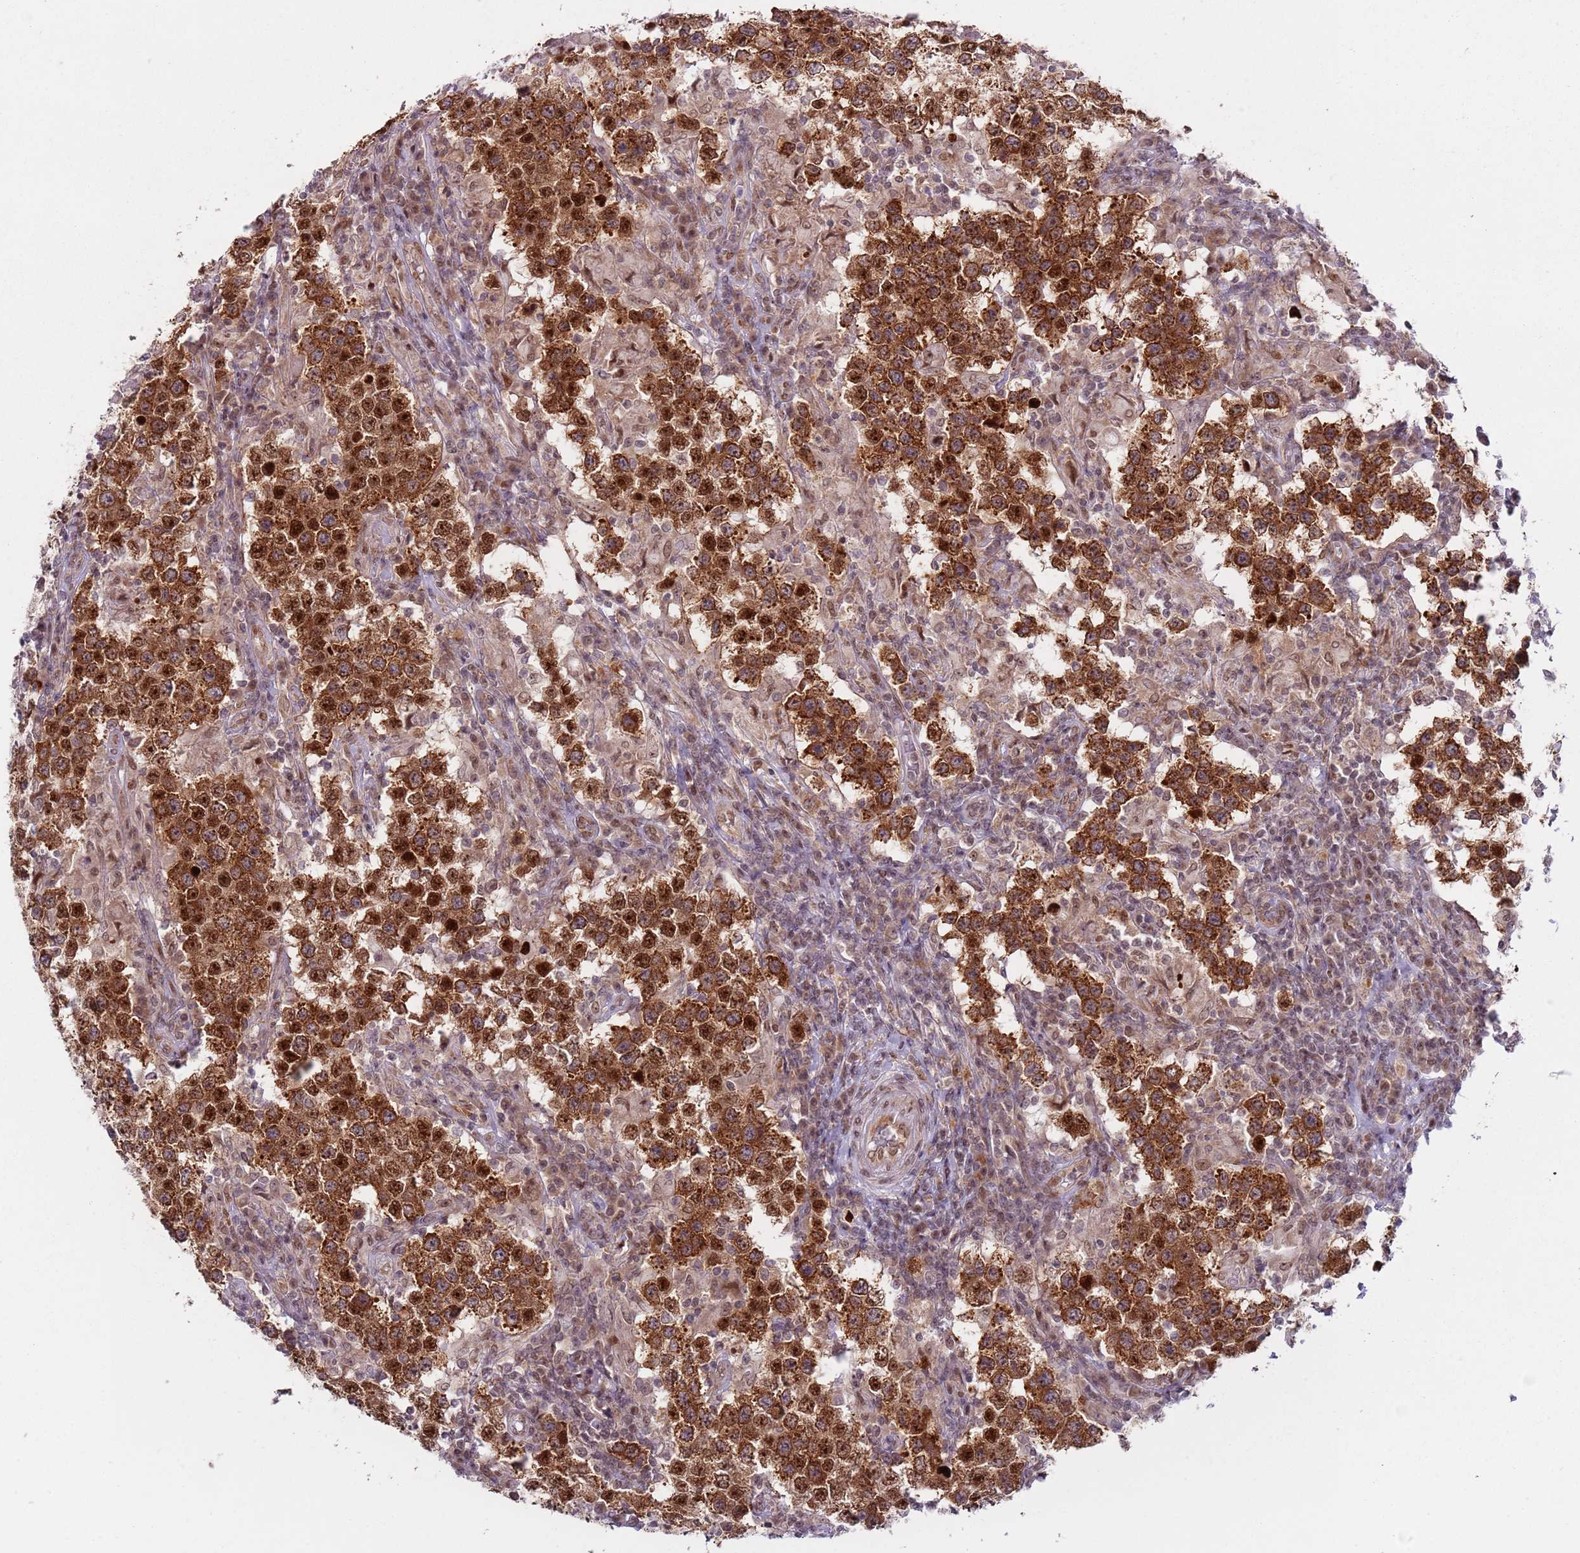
{"staining": {"intensity": "strong", "quantity": ">75%", "location": "cytoplasmic/membranous,nuclear"}, "tissue": "testis cancer", "cell_type": "Tumor cells", "image_type": "cancer", "snomed": [{"axis": "morphology", "description": "Seminoma, NOS"}, {"axis": "morphology", "description": "Carcinoma, Embryonal, NOS"}, {"axis": "topography", "description": "Testis"}], "caption": "Protein staining of seminoma (testis) tissue reveals strong cytoplasmic/membranous and nuclear expression in approximately >75% of tumor cells.", "gene": "SLC25A32", "patient": {"sex": "male", "age": 41}}